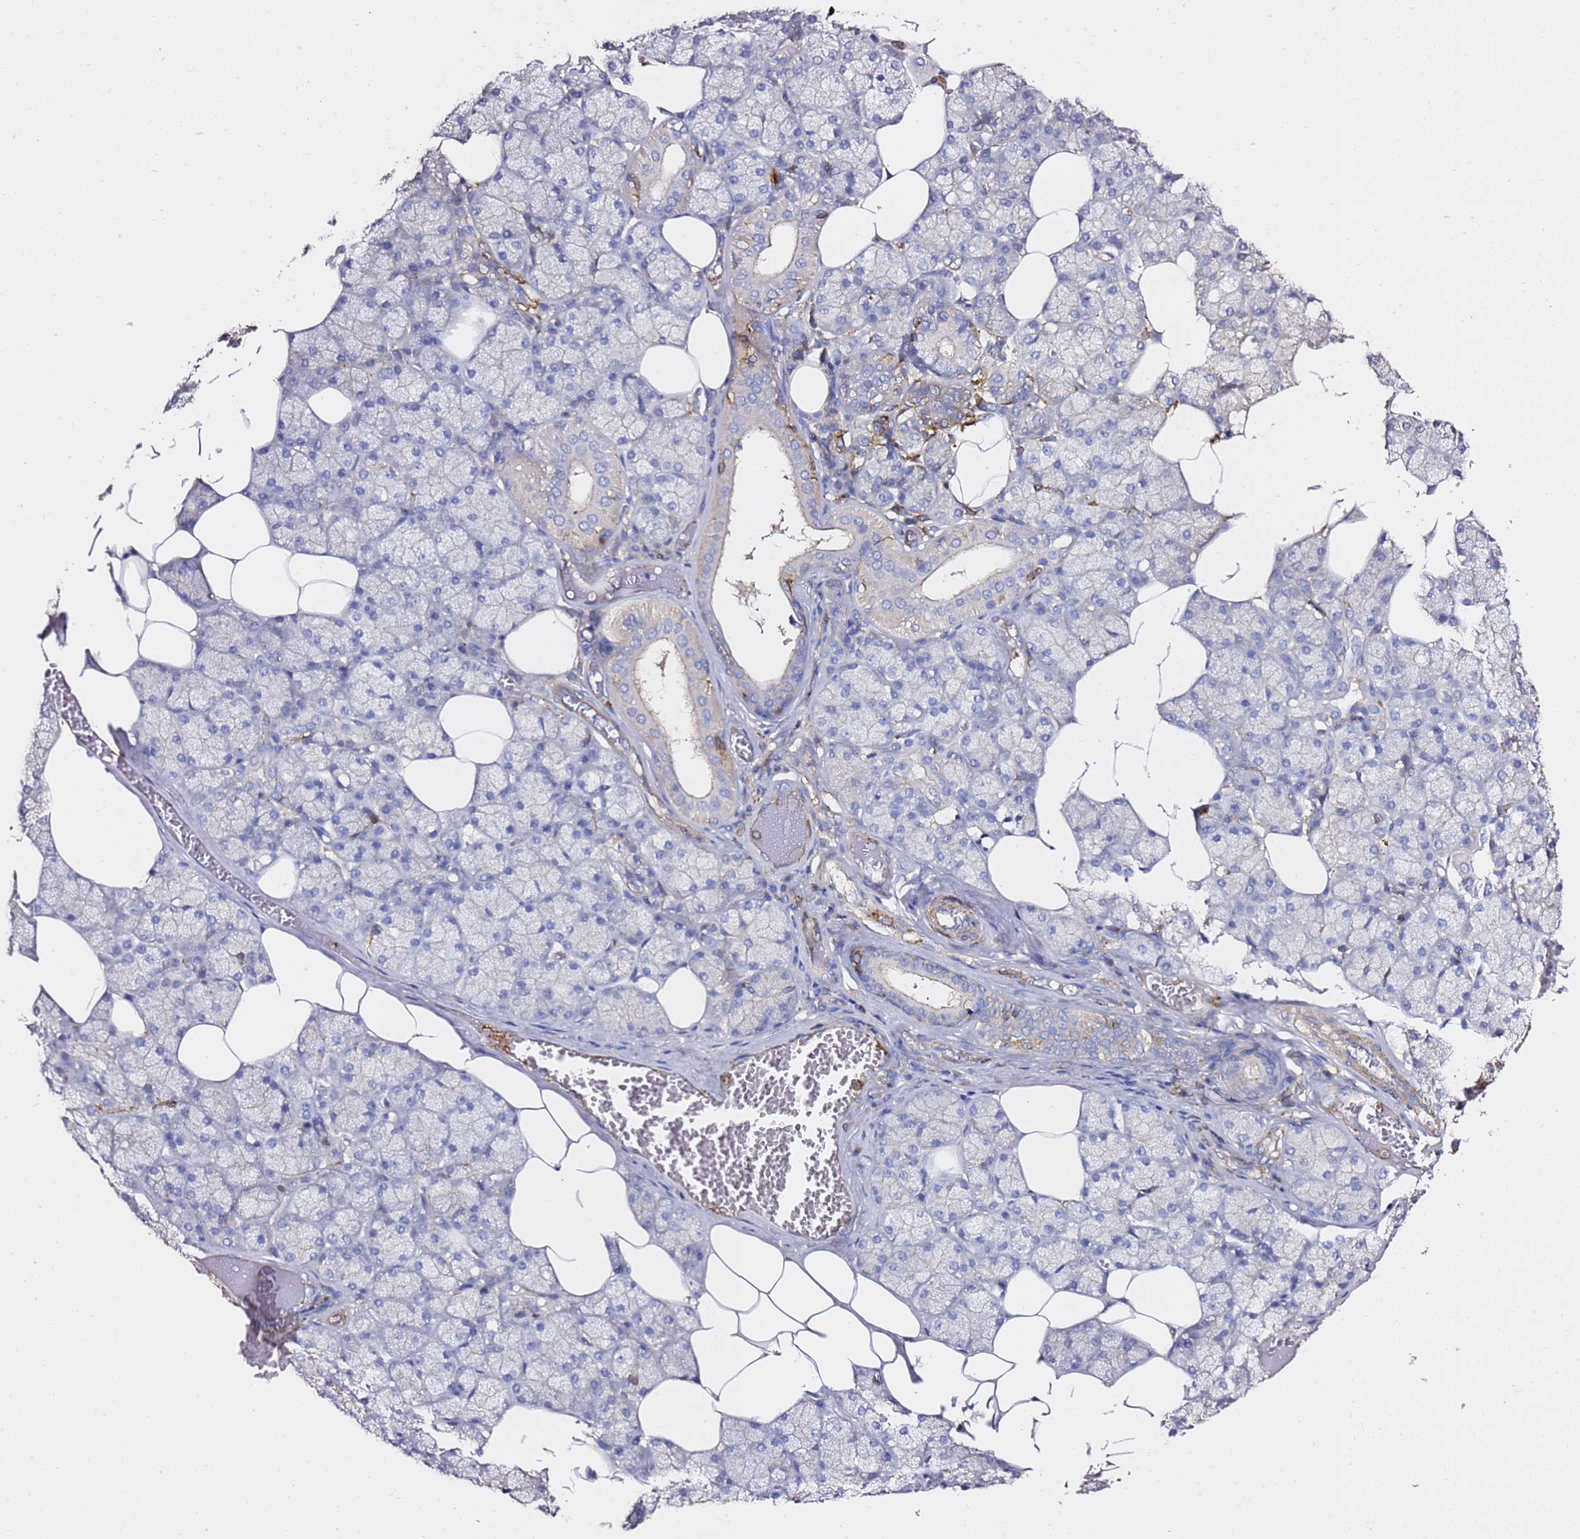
{"staining": {"intensity": "moderate", "quantity": "<25%", "location": "cytoplasmic/membranous"}, "tissue": "salivary gland", "cell_type": "Glandular cells", "image_type": "normal", "snomed": [{"axis": "morphology", "description": "Normal tissue, NOS"}, {"axis": "topography", "description": "Salivary gland"}], "caption": "Immunohistochemistry micrograph of normal salivary gland stained for a protein (brown), which reveals low levels of moderate cytoplasmic/membranous expression in about <25% of glandular cells.", "gene": "ZFP36L2", "patient": {"sex": "male", "age": 62}}